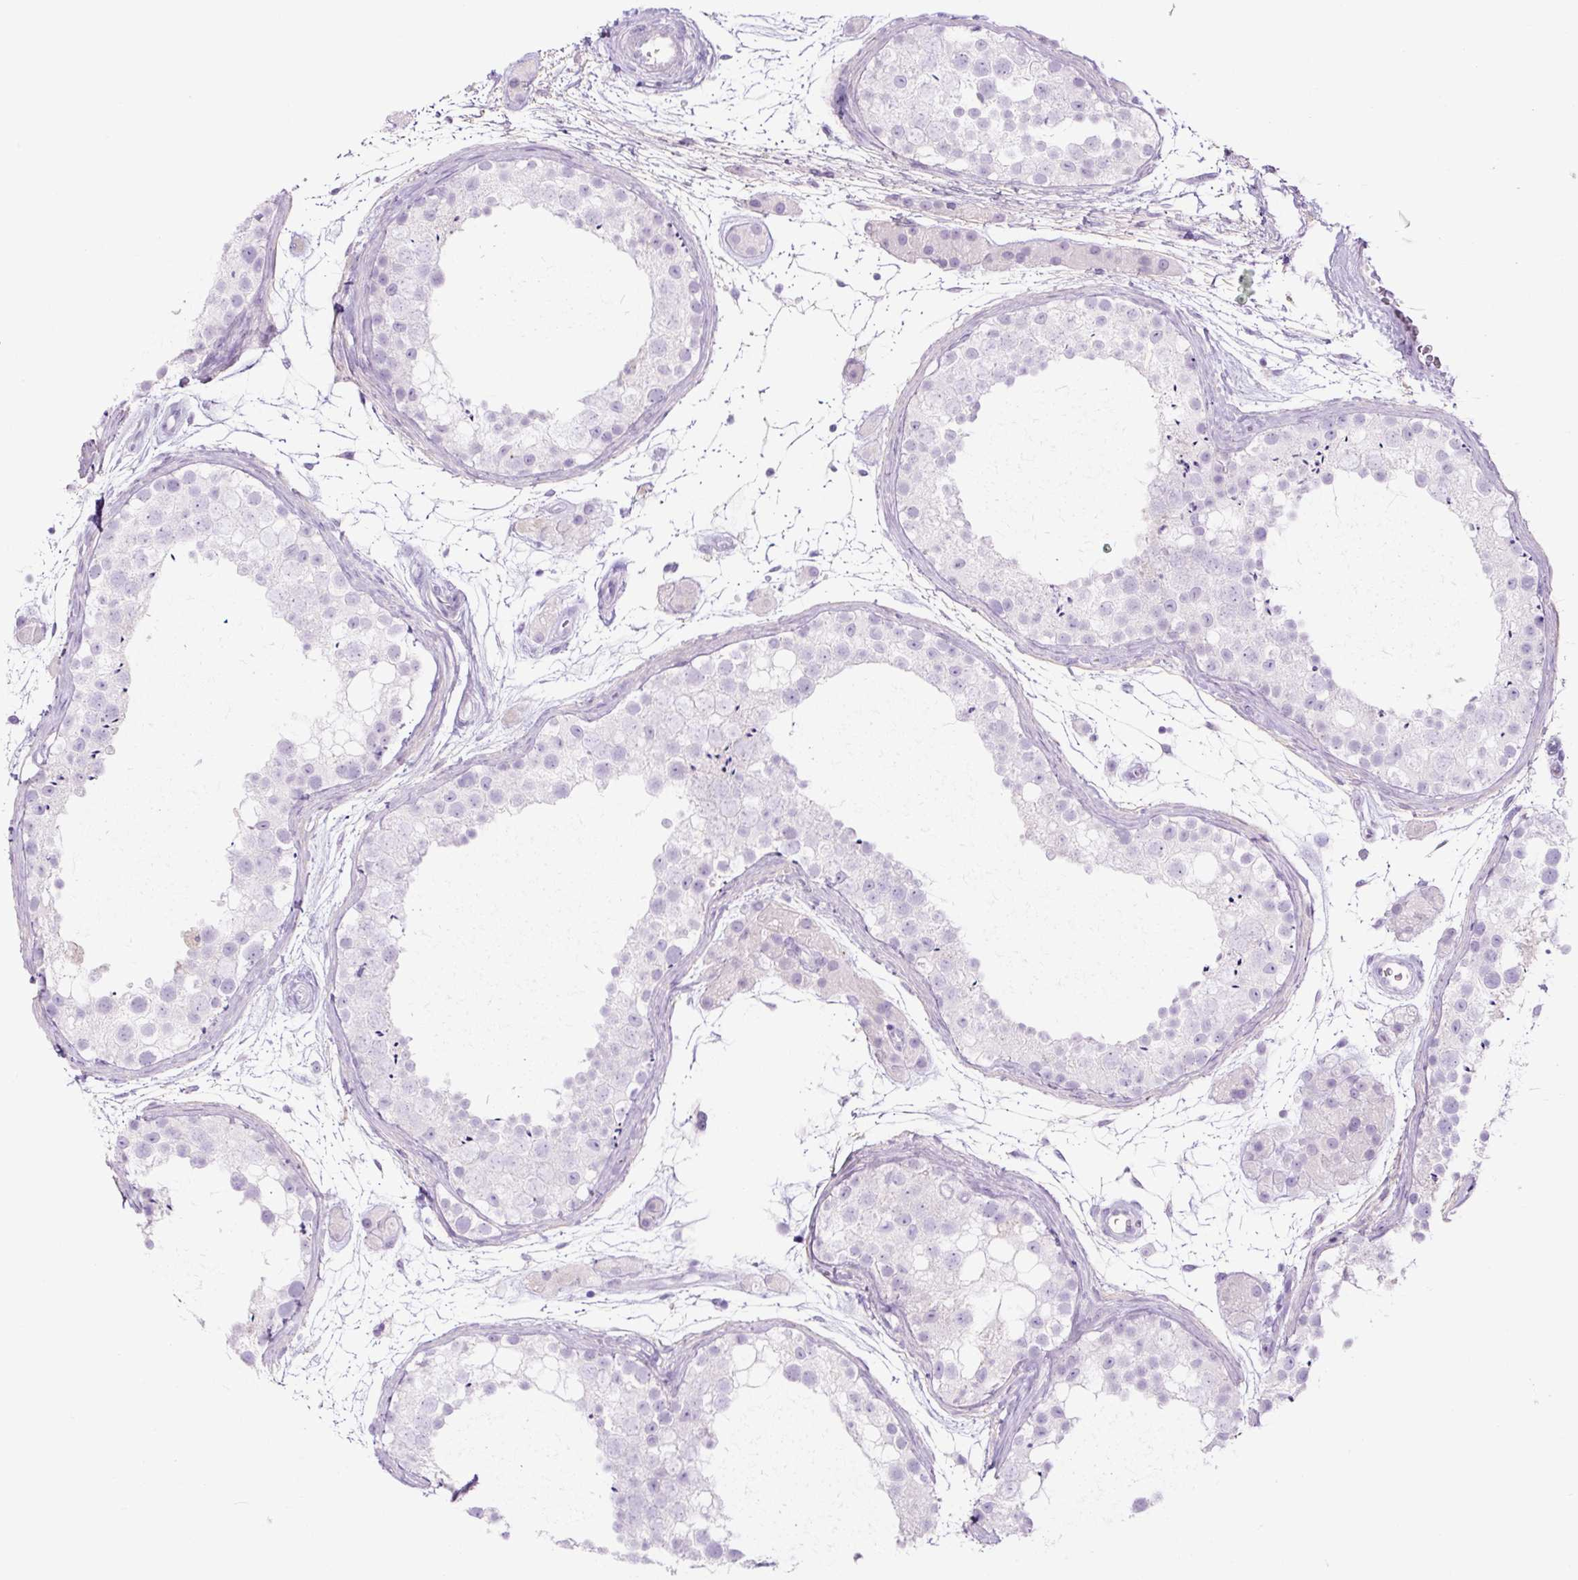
{"staining": {"intensity": "negative", "quantity": "none", "location": "none"}, "tissue": "testis", "cell_type": "Cells in seminiferous ducts", "image_type": "normal", "snomed": [{"axis": "morphology", "description": "Normal tissue, NOS"}, {"axis": "topography", "description": "Testis"}], "caption": "High magnification brightfield microscopy of unremarkable testis stained with DAB (3,3'-diaminobenzidine) (brown) and counterstained with hematoxylin (blue): cells in seminiferous ducts show no significant staining. Brightfield microscopy of IHC stained with DAB (brown) and hematoxylin (blue), captured at high magnification.", "gene": "RNF212B", "patient": {"sex": "male", "age": 41}}